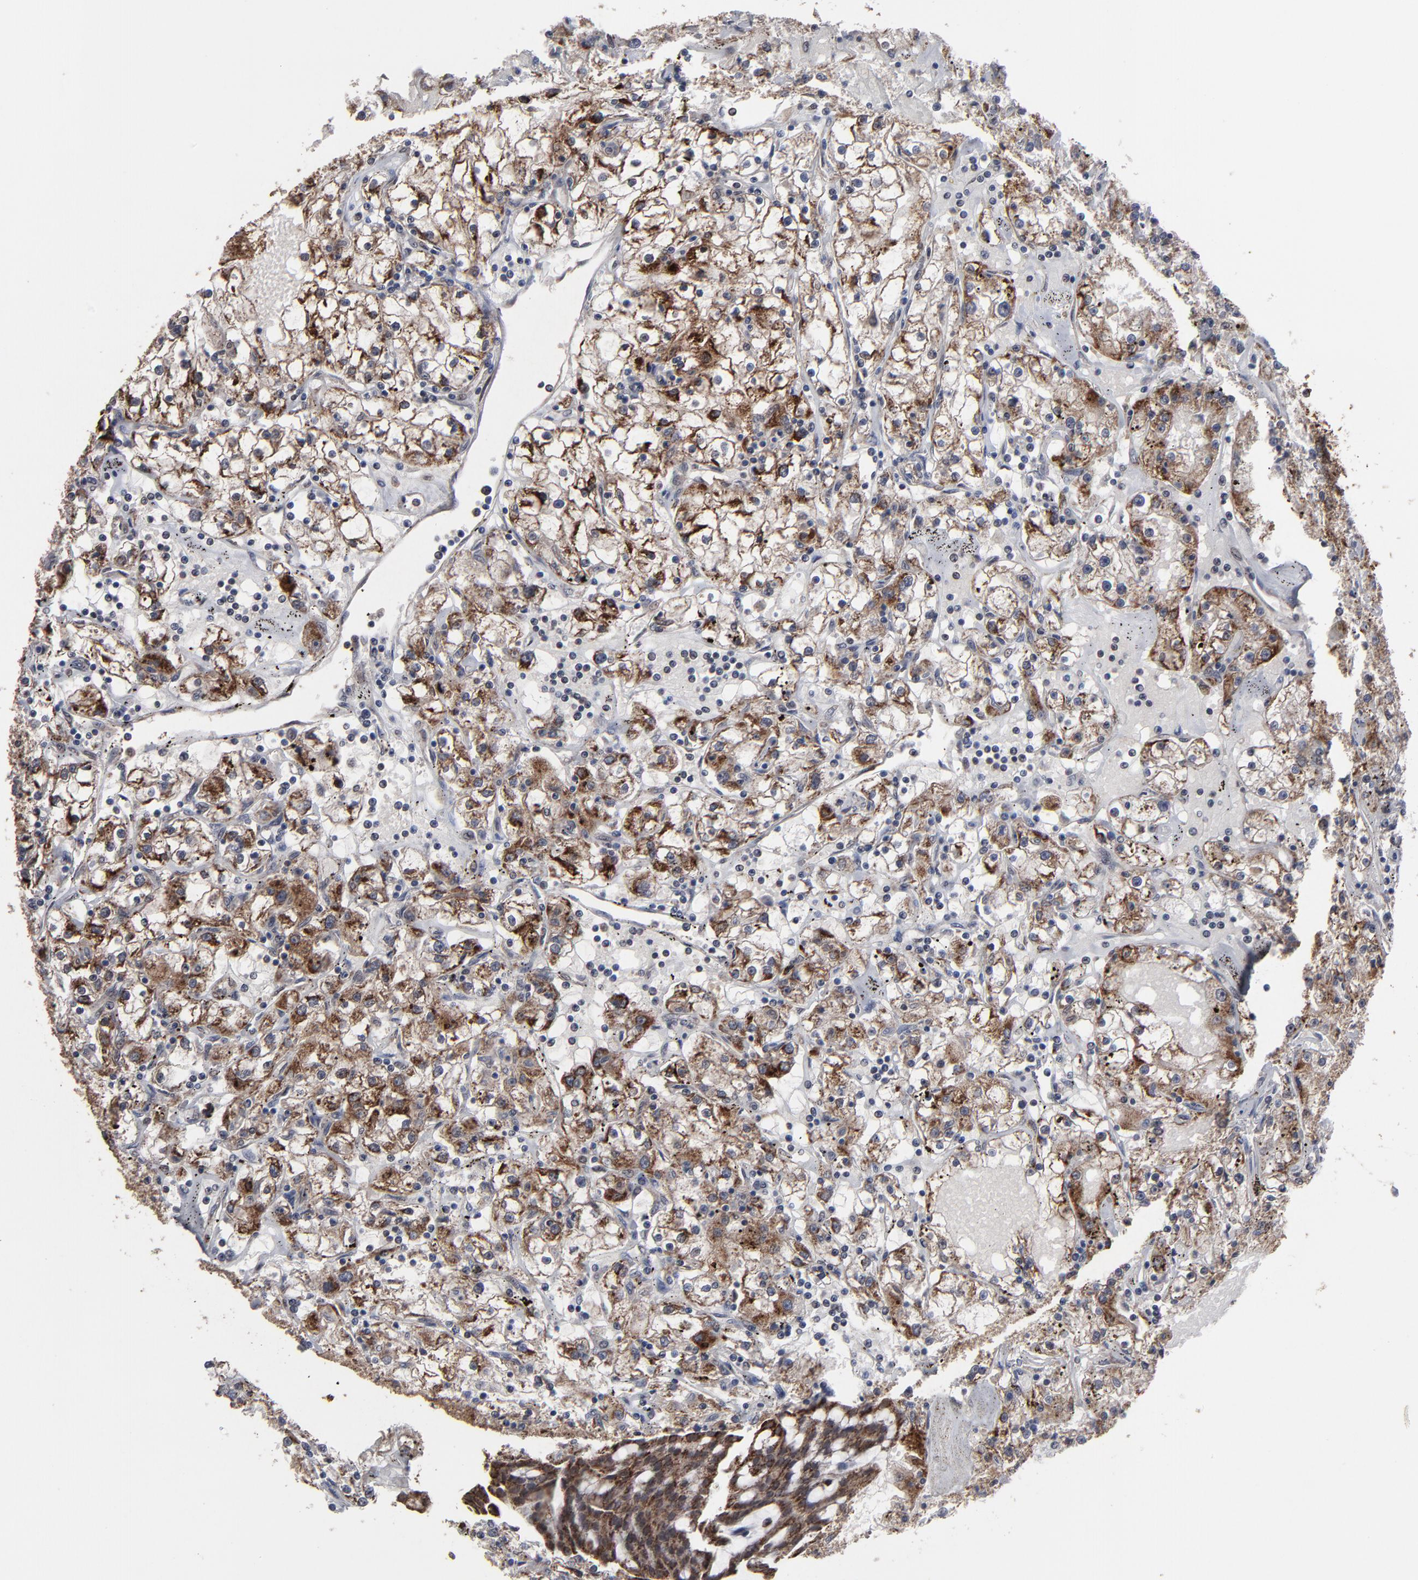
{"staining": {"intensity": "strong", "quantity": ">75%", "location": "cytoplasmic/membranous"}, "tissue": "renal cancer", "cell_type": "Tumor cells", "image_type": "cancer", "snomed": [{"axis": "morphology", "description": "Adenocarcinoma, NOS"}, {"axis": "topography", "description": "Kidney"}], "caption": "Tumor cells demonstrate high levels of strong cytoplasmic/membranous expression in approximately >75% of cells in renal adenocarcinoma.", "gene": "BNIP3", "patient": {"sex": "male", "age": 56}}